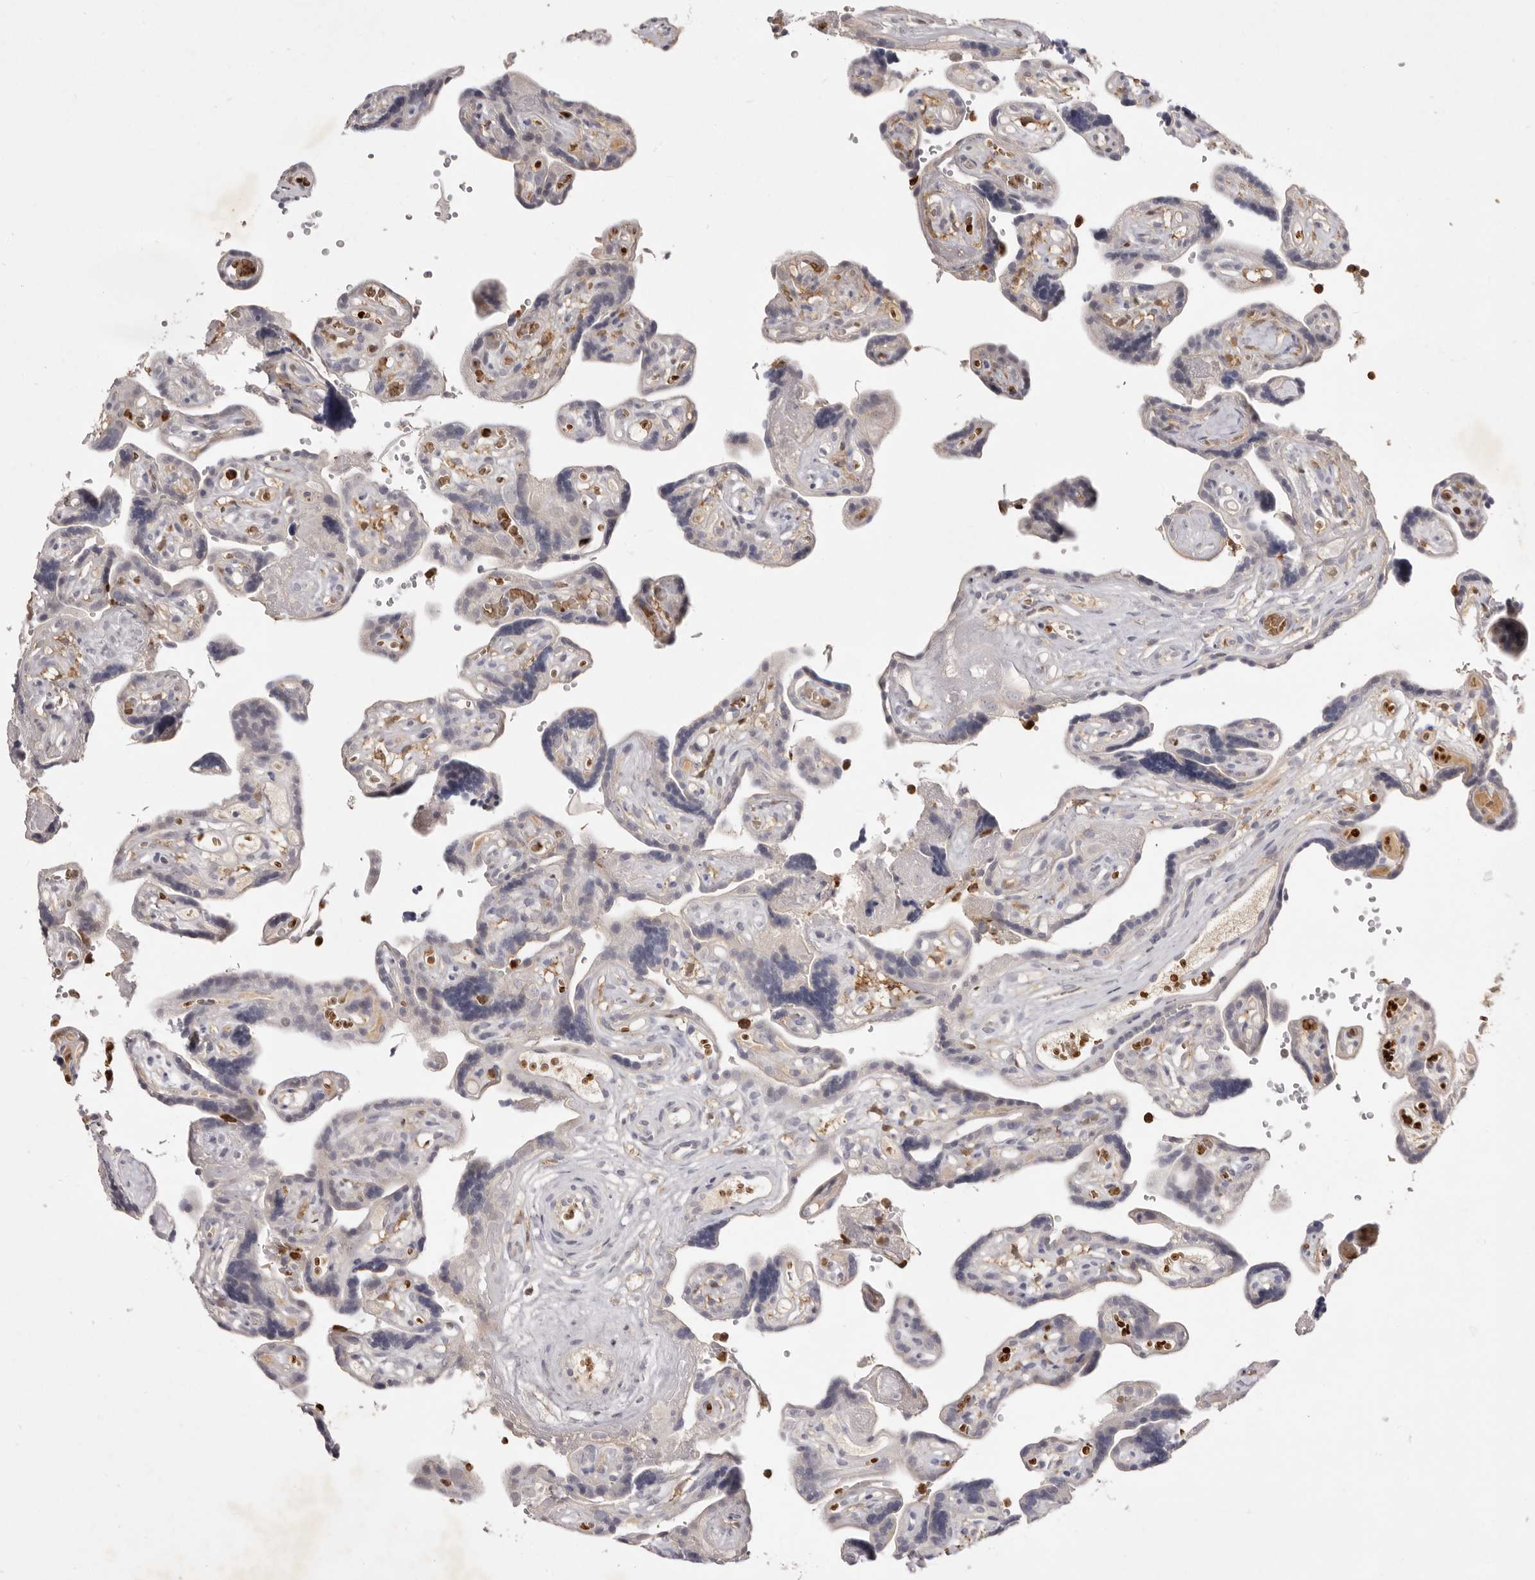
{"staining": {"intensity": "negative", "quantity": "none", "location": "none"}, "tissue": "placenta", "cell_type": "Decidual cells", "image_type": "normal", "snomed": [{"axis": "morphology", "description": "Normal tissue, NOS"}, {"axis": "topography", "description": "Placenta"}], "caption": "This is a micrograph of IHC staining of benign placenta, which shows no staining in decidual cells. (DAB (3,3'-diaminobenzidine) immunohistochemistry visualized using brightfield microscopy, high magnification).", "gene": "GPR84", "patient": {"sex": "female", "age": 30}}